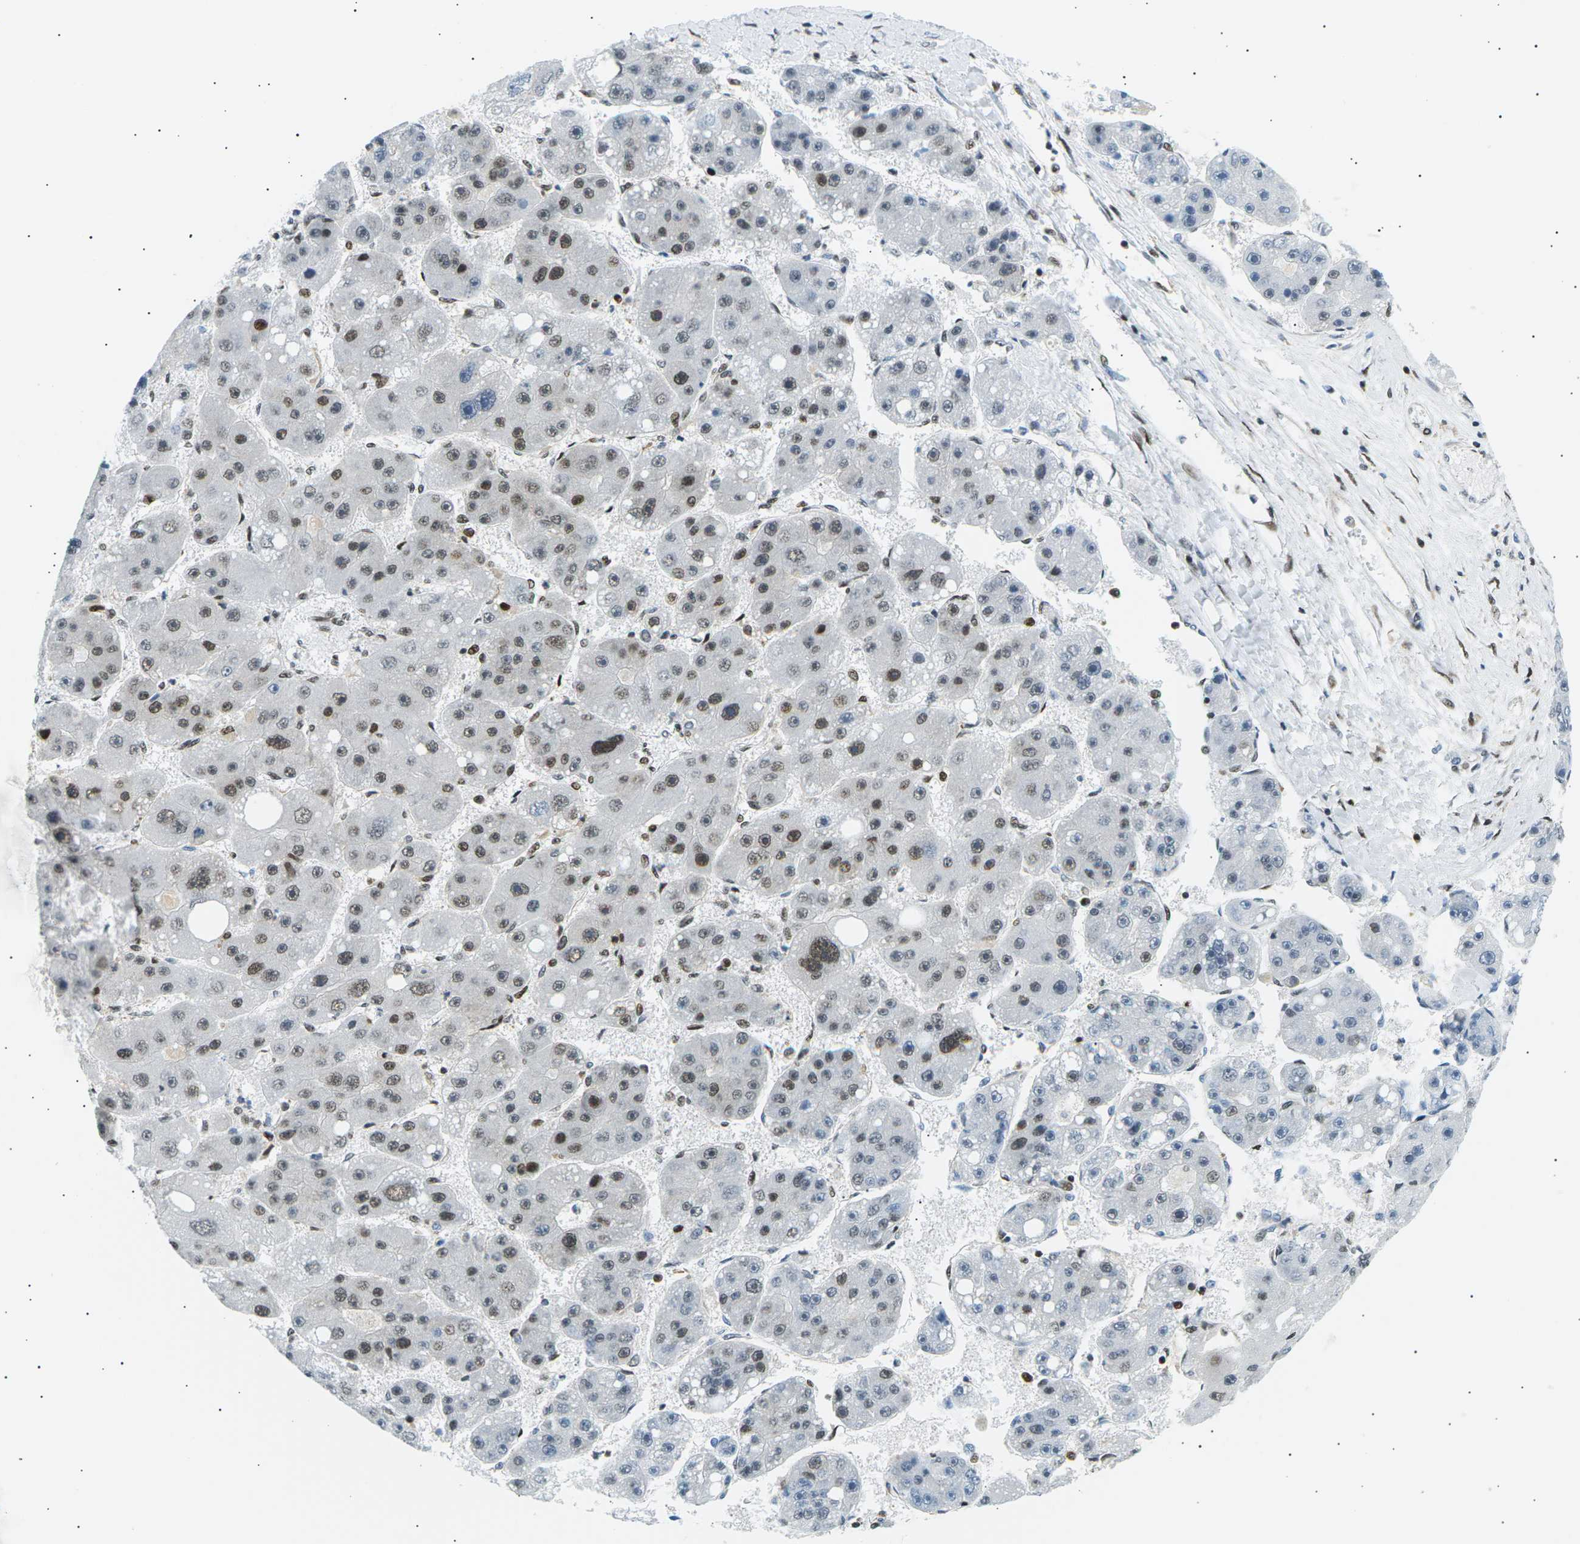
{"staining": {"intensity": "moderate", "quantity": "25%-75%", "location": "nuclear"}, "tissue": "liver cancer", "cell_type": "Tumor cells", "image_type": "cancer", "snomed": [{"axis": "morphology", "description": "Carcinoma, Hepatocellular, NOS"}, {"axis": "topography", "description": "Liver"}], "caption": "There is medium levels of moderate nuclear positivity in tumor cells of liver cancer, as demonstrated by immunohistochemical staining (brown color).", "gene": "RPA2", "patient": {"sex": "female", "age": 61}}